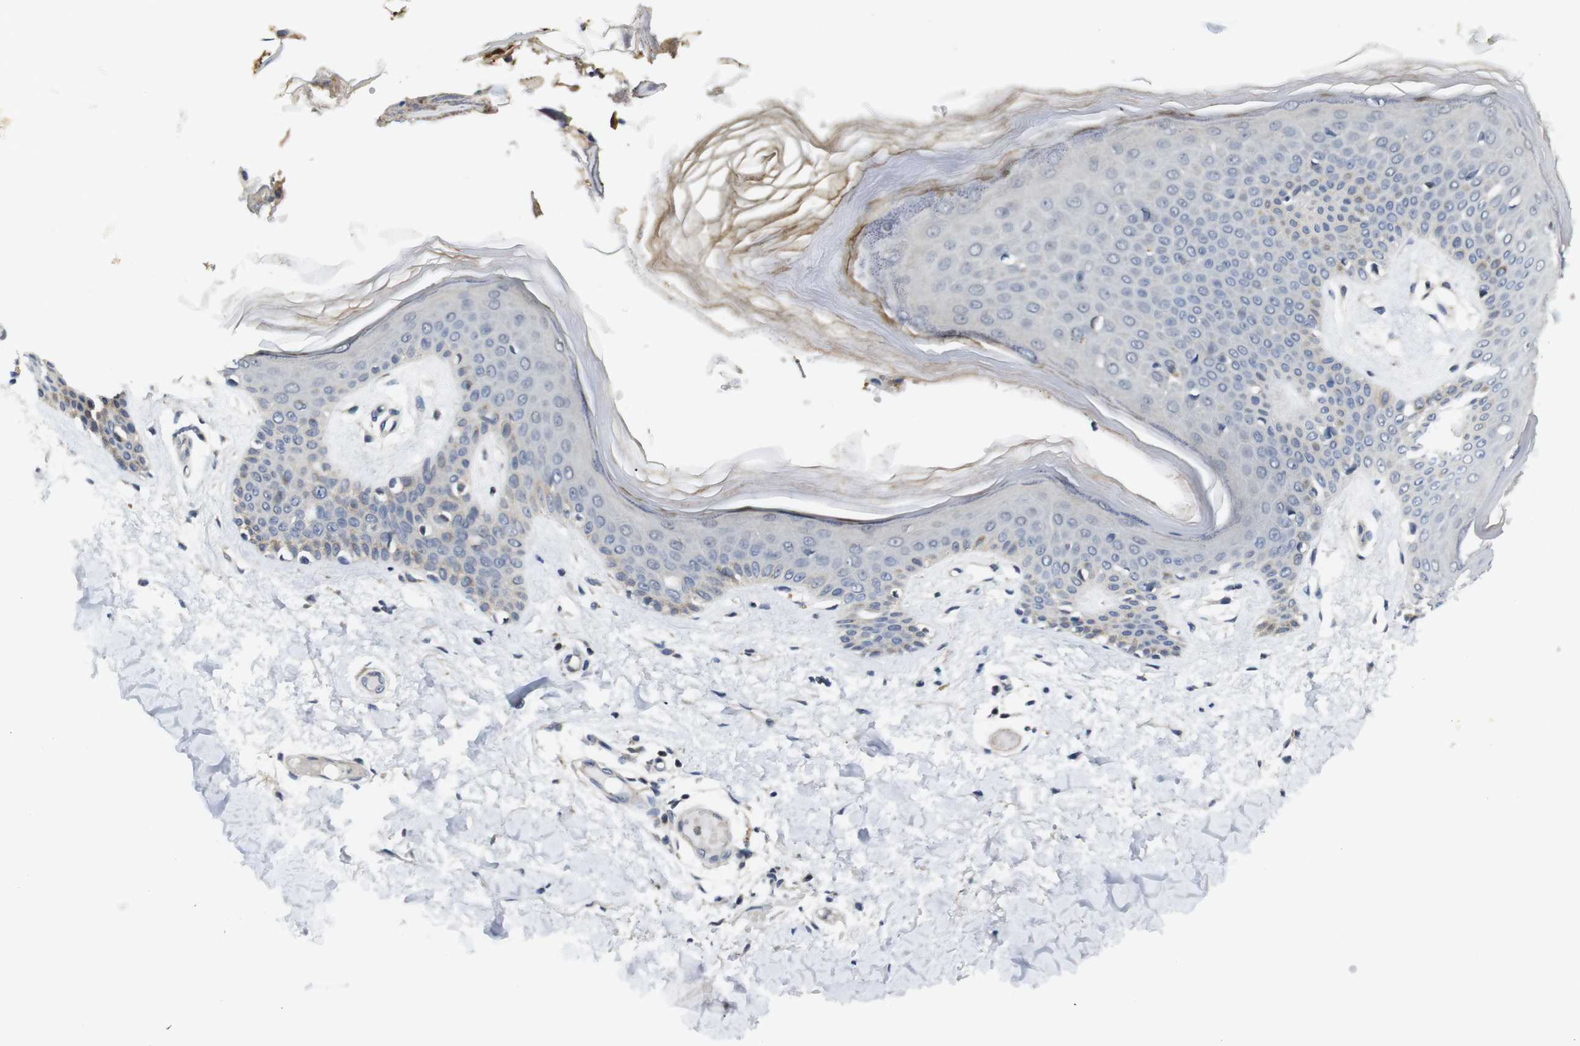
{"staining": {"intensity": "negative", "quantity": "none", "location": "none"}, "tissue": "skin", "cell_type": "Fibroblasts", "image_type": "normal", "snomed": [{"axis": "morphology", "description": "Normal tissue, NOS"}, {"axis": "topography", "description": "Skin"}], "caption": "Fibroblasts show no significant positivity in benign skin.", "gene": "FNTA", "patient": {"sex": "male", "age": 53}}